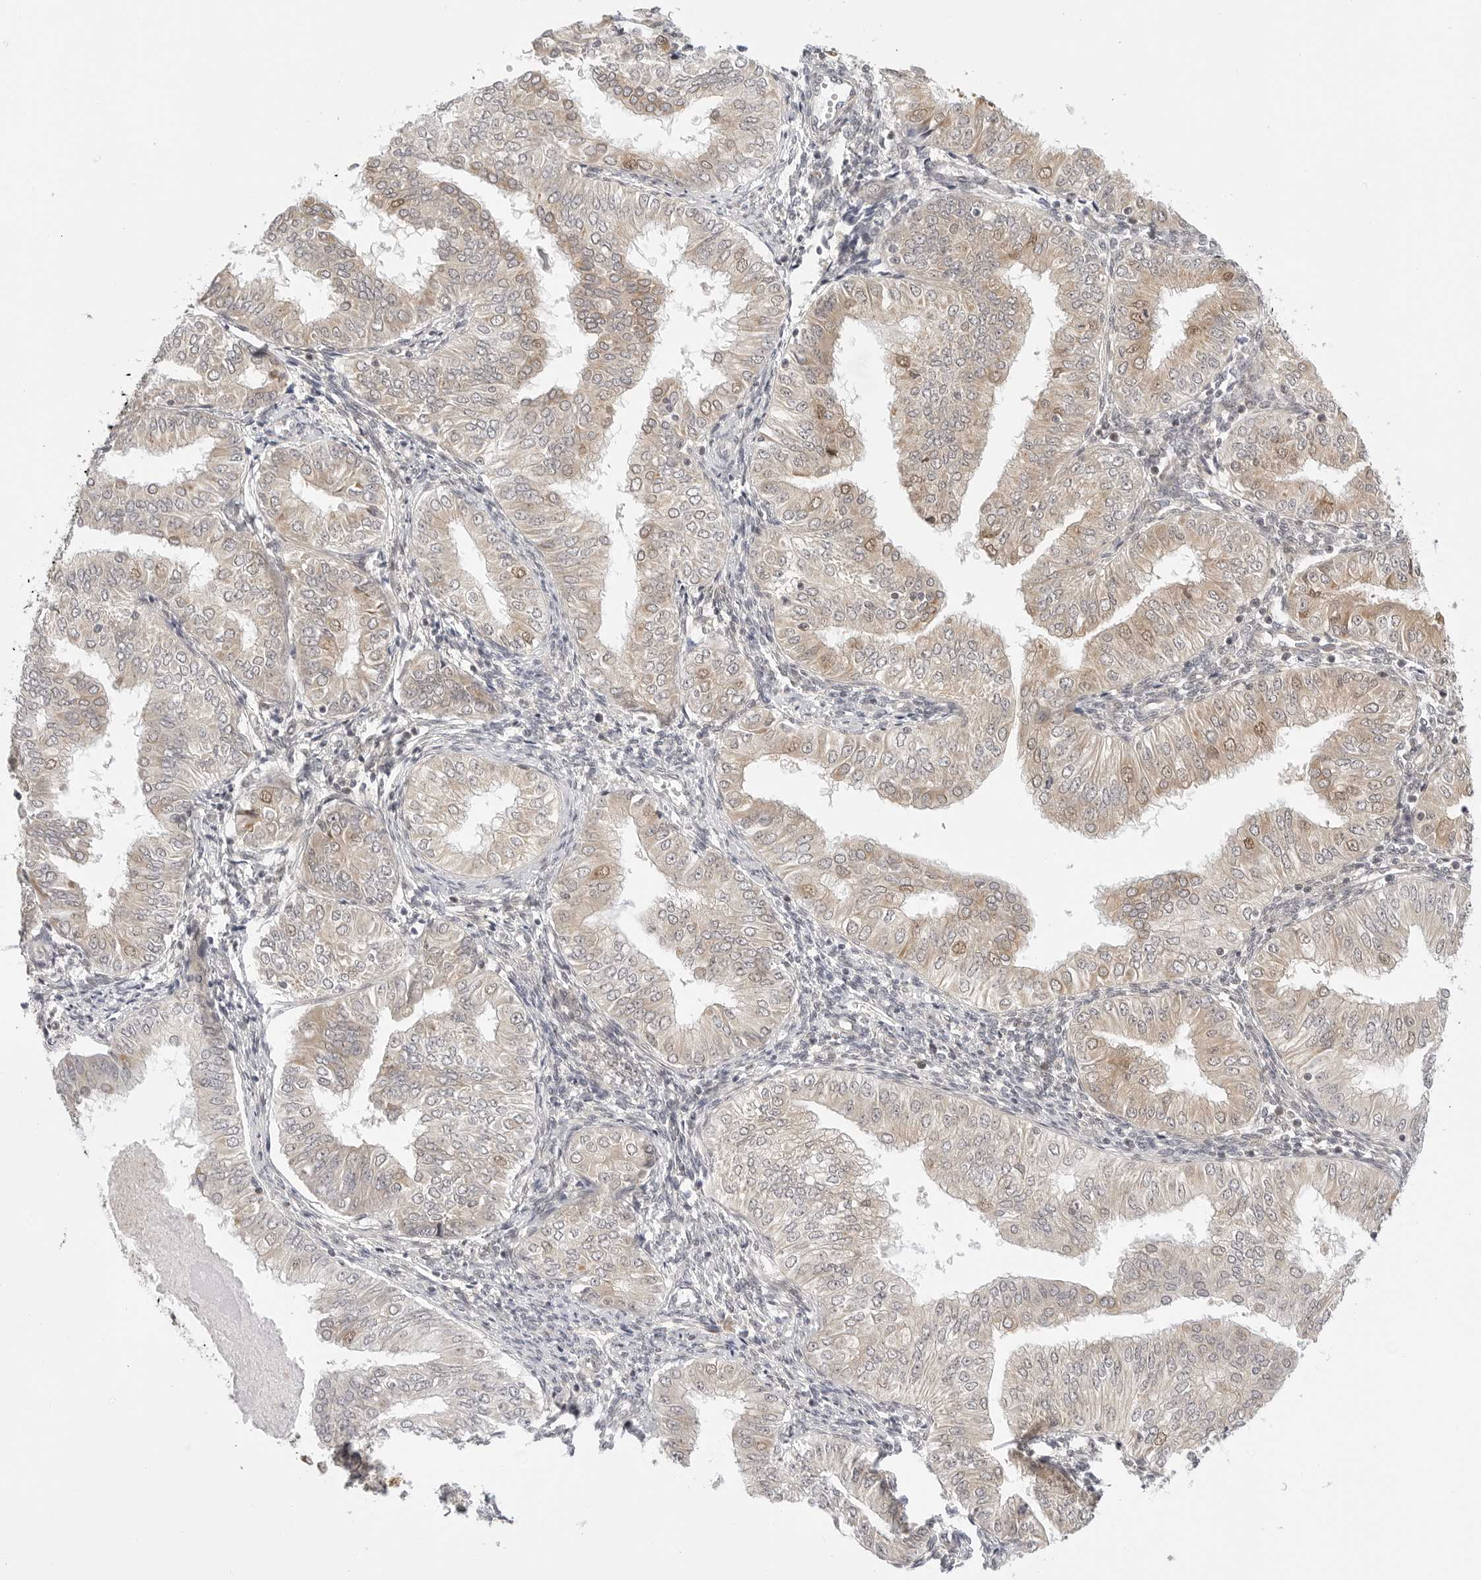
{"staining": {"intensity": "weak", "quantity": "<25%", "location": "cytoplasmic/membranous"}, "tissue": "endometrial cancer", "cell_type": "Tumor cells", "image_type": "cancer", "snomed": [{"axis": "morphology", "description": "Normal tissue, NOS"}, {"axis": "morphology", "description": "Adenocarcinoma, NOS"}, {"axis": "topography", "description": "Endometrium"}], "caption": "IHC micrograph of endometrial adenocarcinoma stained for a protein (brown), which demonstrates no expression in tumor cells.", "gene": "TCP1", "patient": {"sex": "female", "age": 53}}